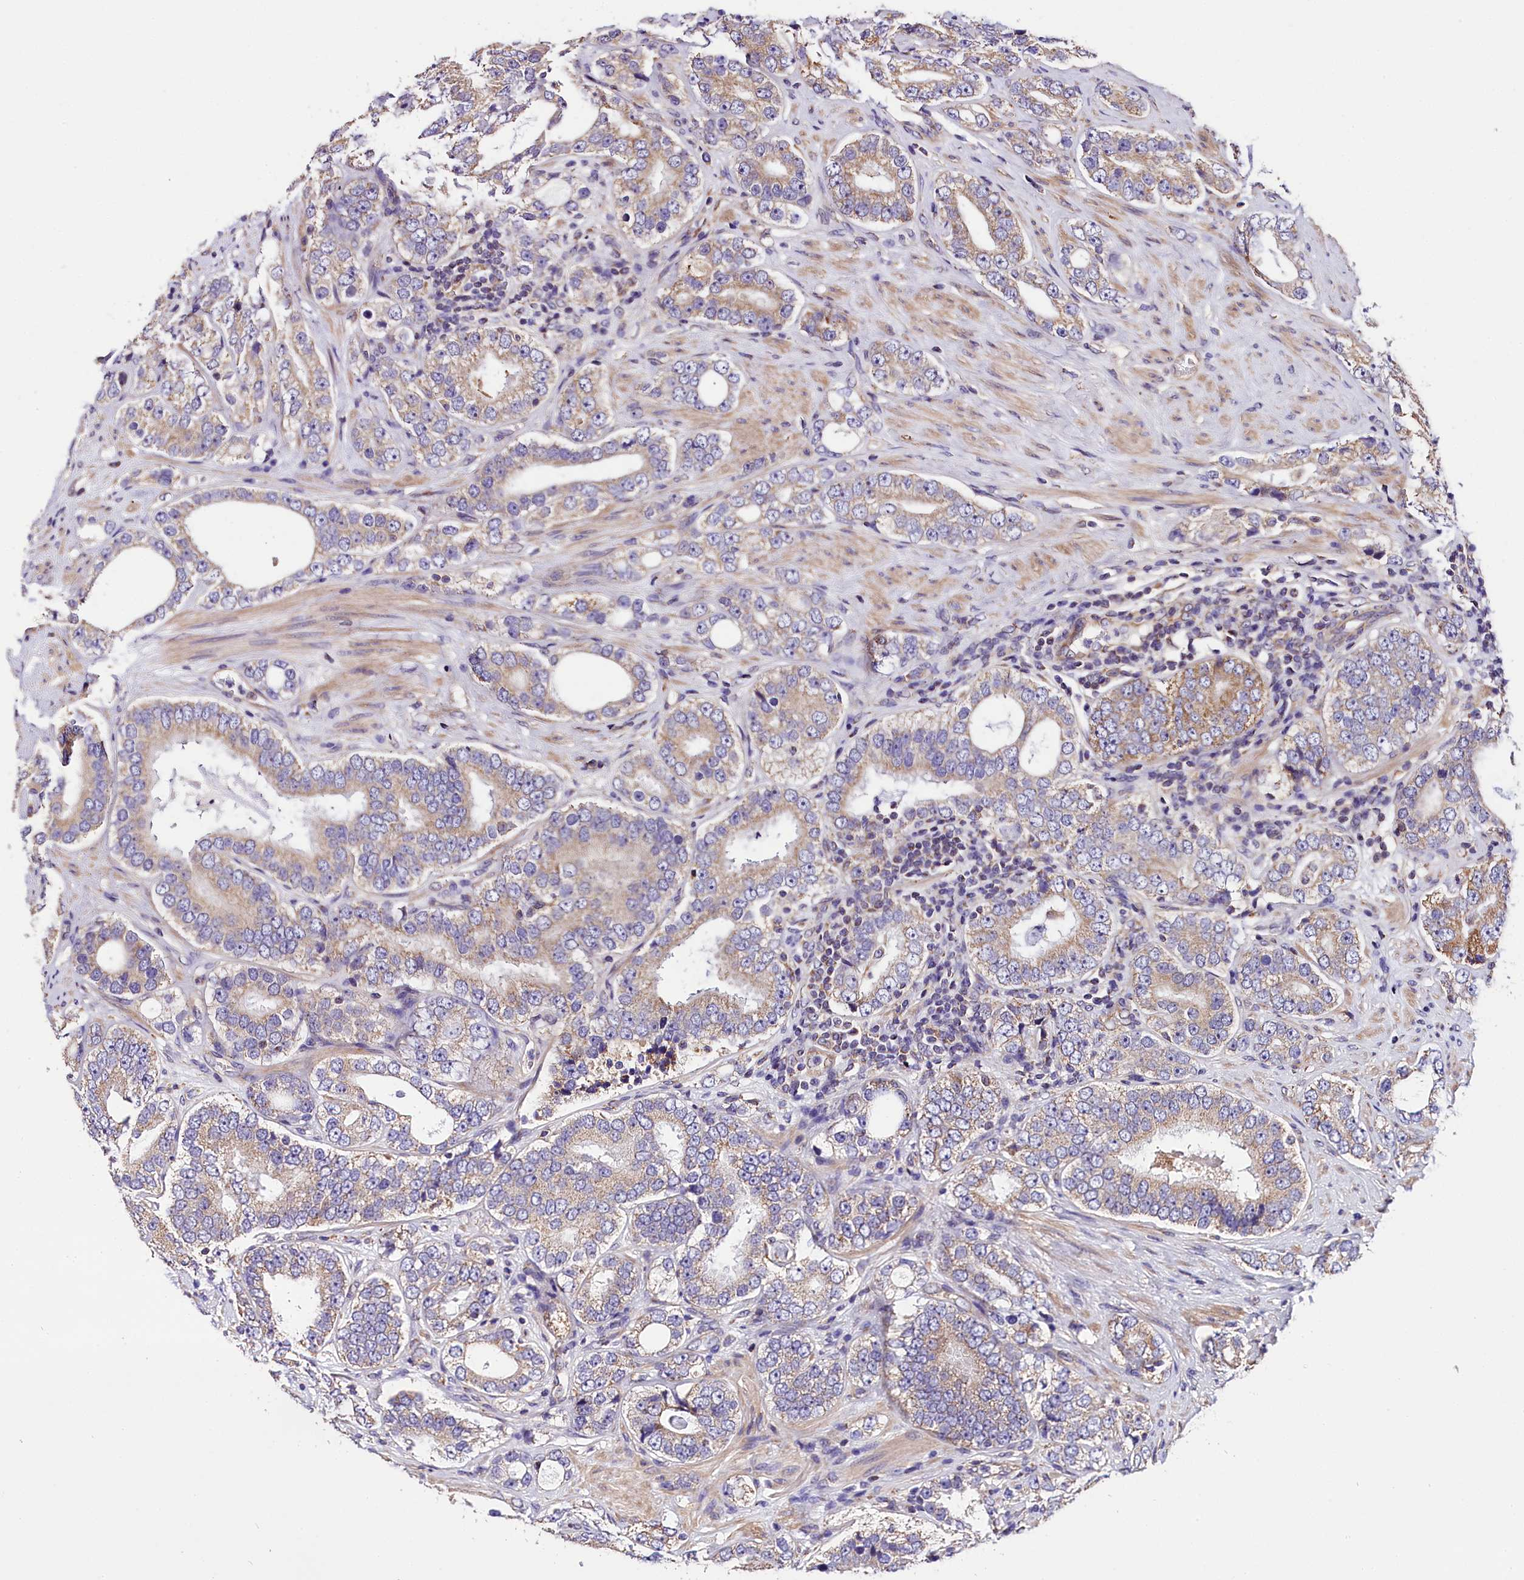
{"staining": {"intensity": "weak", "quantity": ">75%", "location": "cytoplasmic/membranous"}, "tissue": "prostate cancer", "cell_type": "Tumor cells", "image_type": "cancer", "snomed": [{"axis": "morphology", "description": "Adenocarcinoma, High grade"}, {"axis": "topography", "description": "Prostate"}], "caption": "A photomicrograph of prostate high-grade adenocarcinoma stained for a protein reveals weak cytoplasmic/membranous brown staining in tumor cells.", "gene": "ACAA2", "patient": {"sex": "male", "age": 56}}